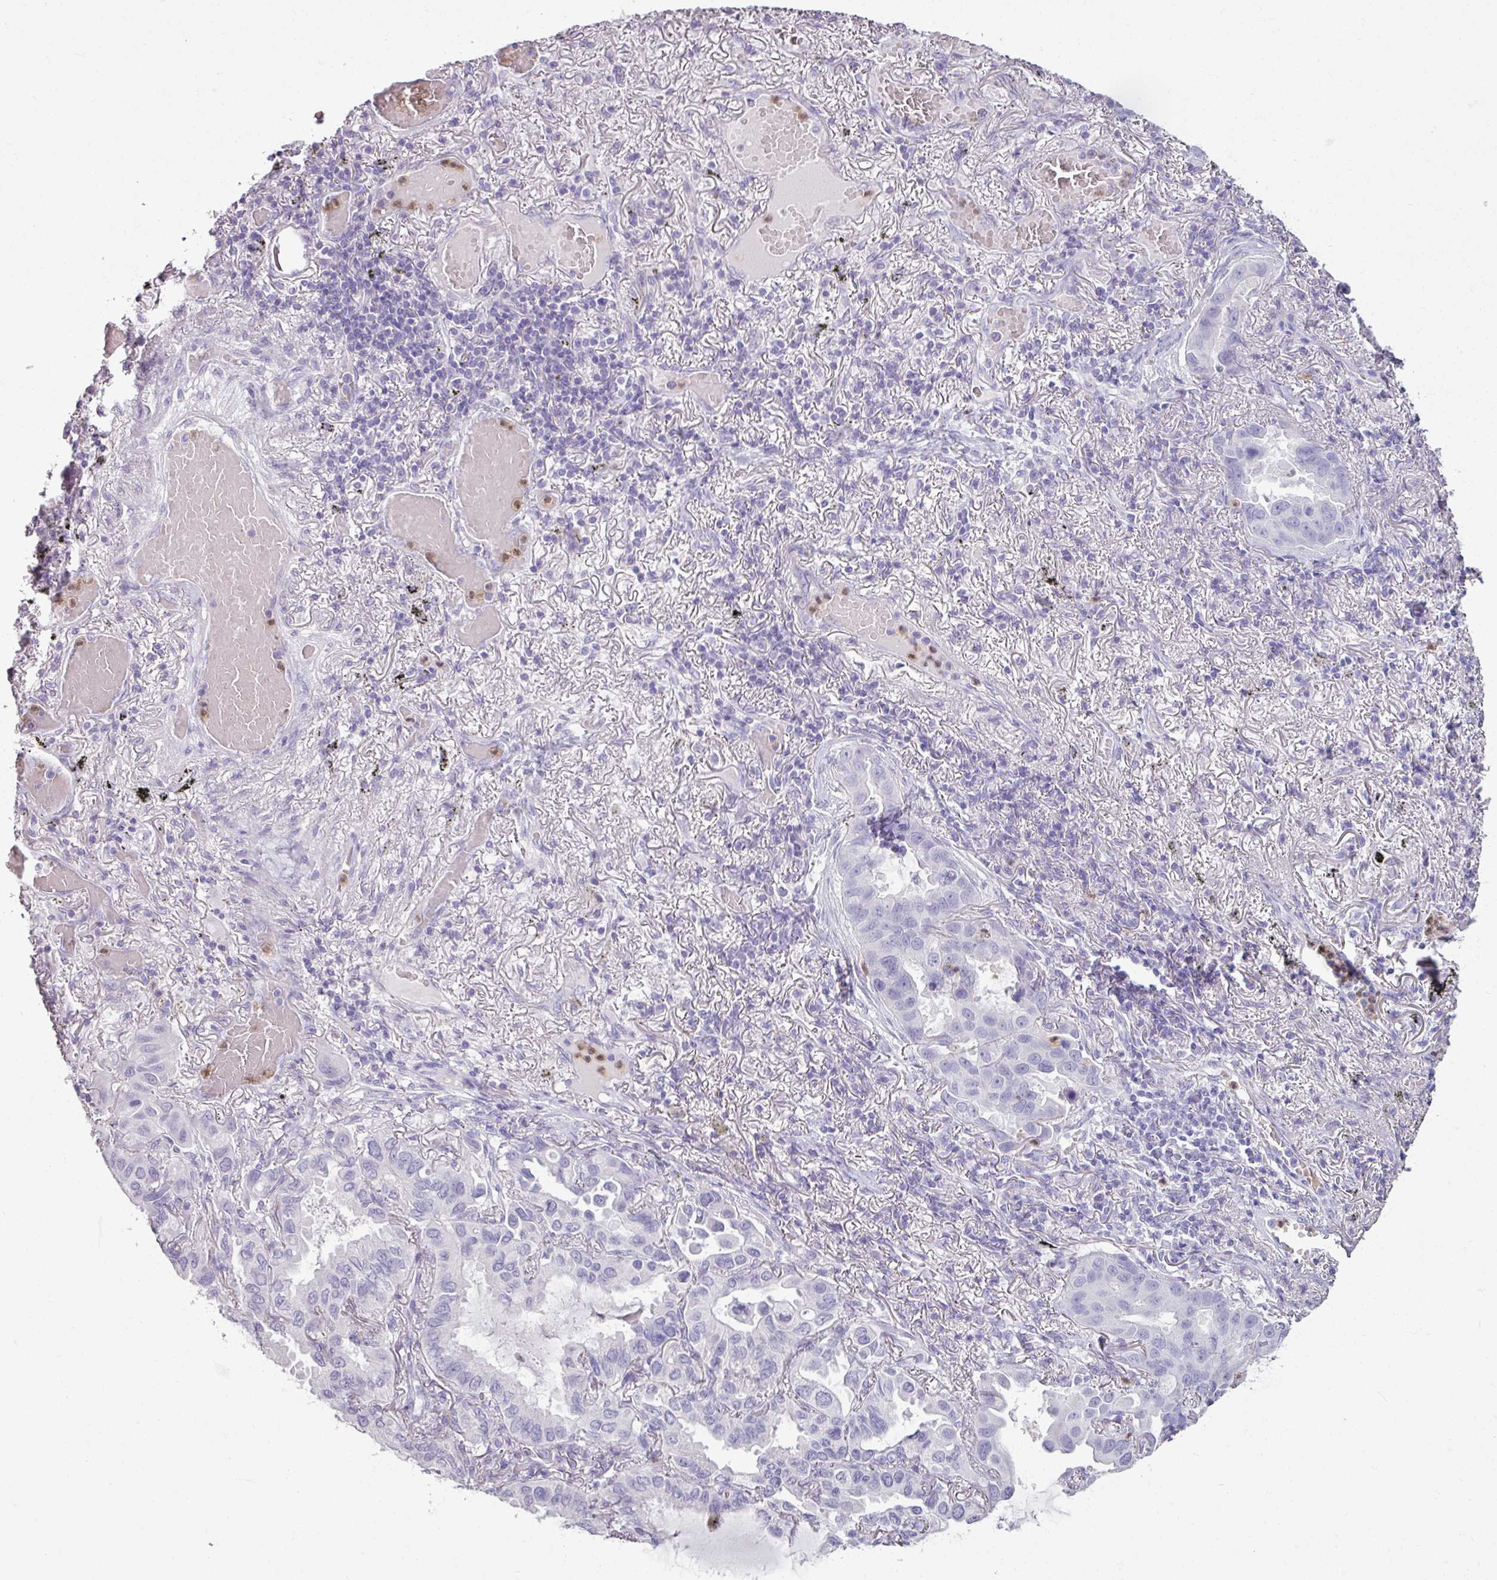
{"staining": {"intensity": "negative", "quantity": "none", "location": "none"}, "tissue": "lung cancer", "cell_type": "Tumor cells", "image_type": "cancer", "snomed": [{"axis": "morphology", "description": "Adenocarcinoma, NOS"}, {"axis": "topography", "description": "Lung"}], "caption": "Protein analysis of lung cancer (adenocarcinoma) demonstrates no significant expression in tumor cells.", "gene": "ARG1", "patient": {"sex": "male", "age": 64}}